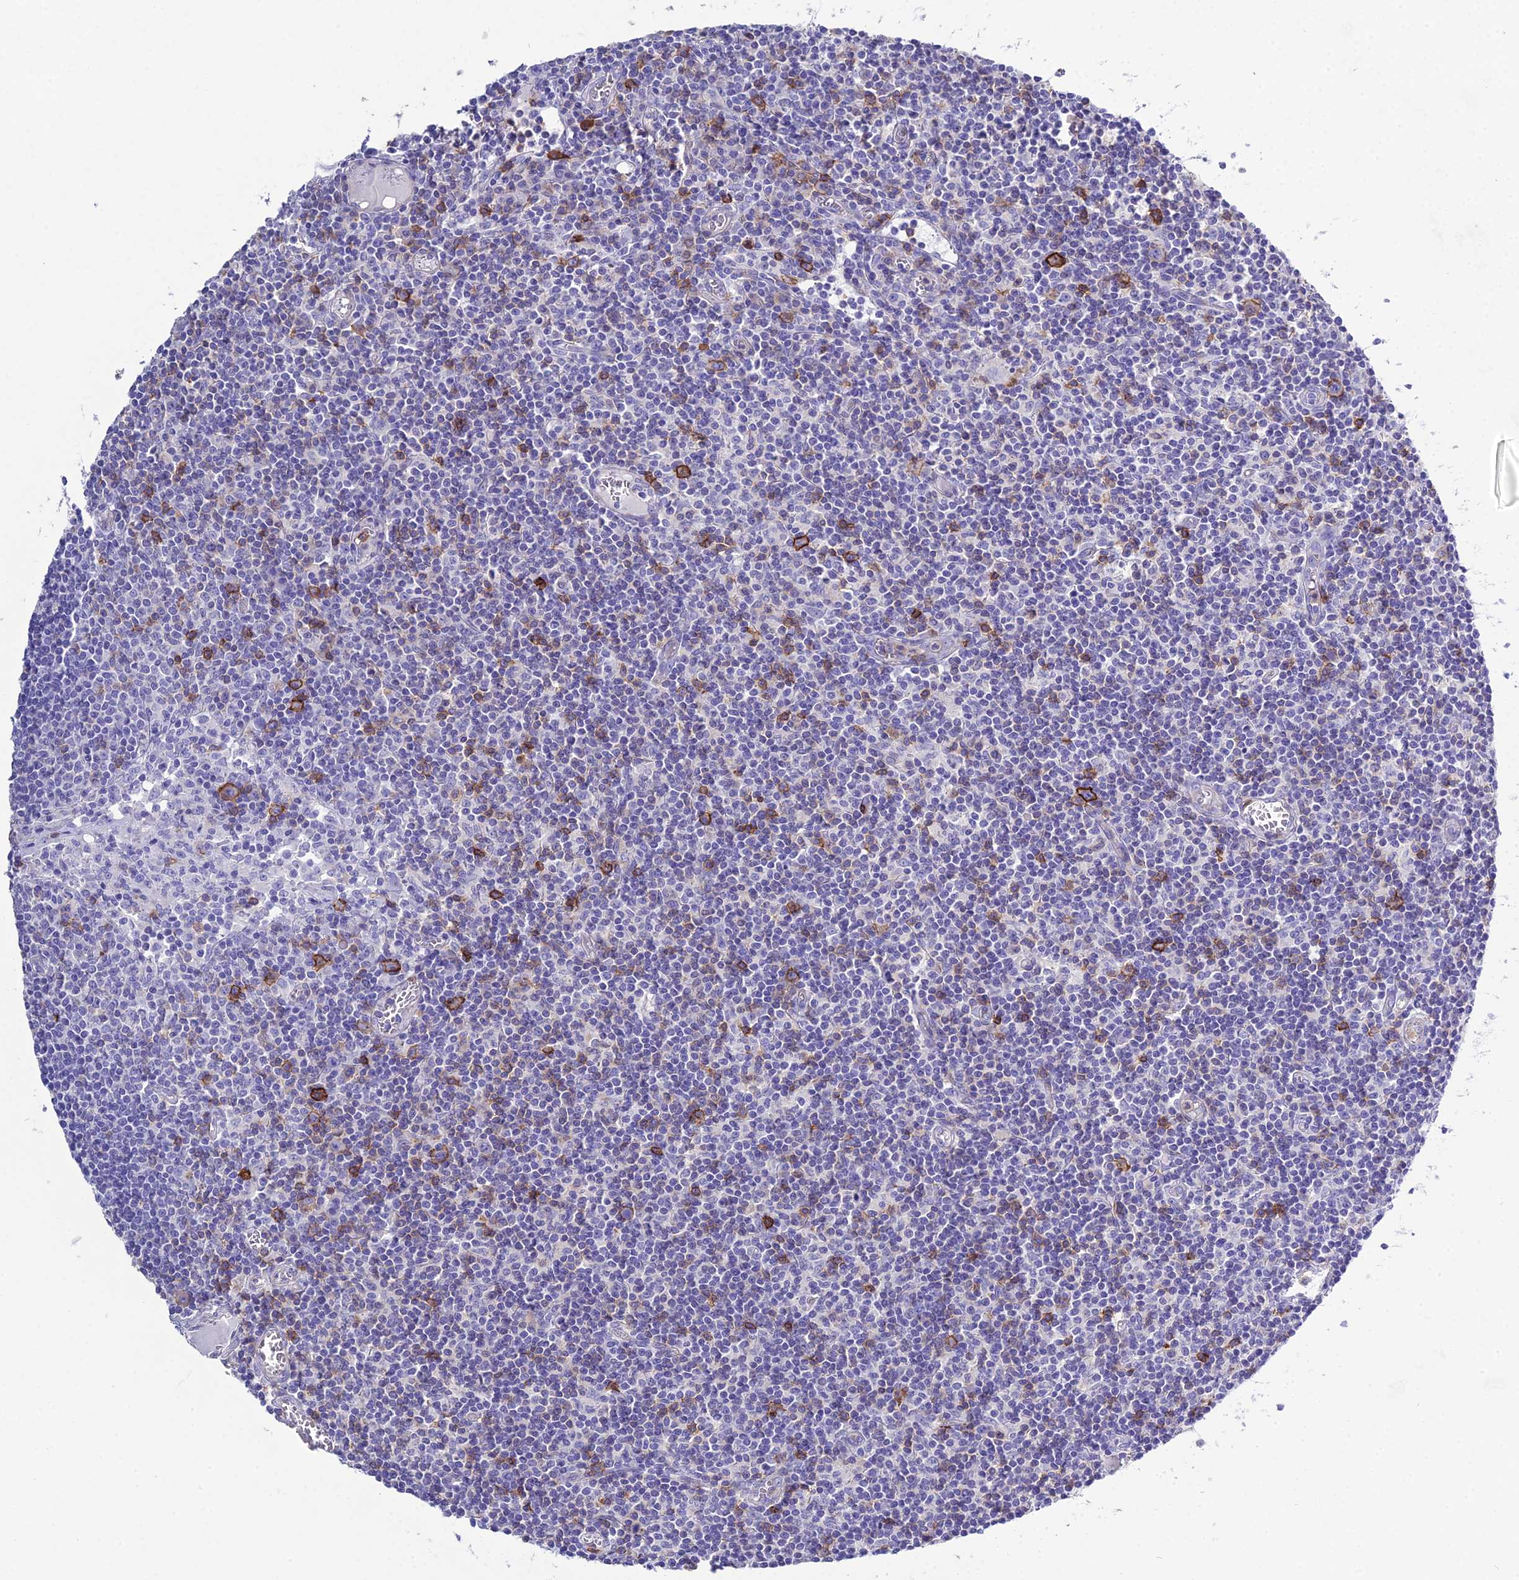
{"staining": {"intensity": "negative", "quantity": "none", "location": "none"}, "tissue": "lymph node", "cell_type": "Germinal center cells", "image_type": "normal", "snomed": [{"axis": "morphology", "description": "Normal tissue, NOS"}, {"axis": "topography", "description": "Lymph node"}], "caption": "This is an IHC photomicrograph of unremarkable lymph node. There is no staining in germinal center cells.", "gene": "OR1Q1", "patient": {"sex": "female", "age": 55}}